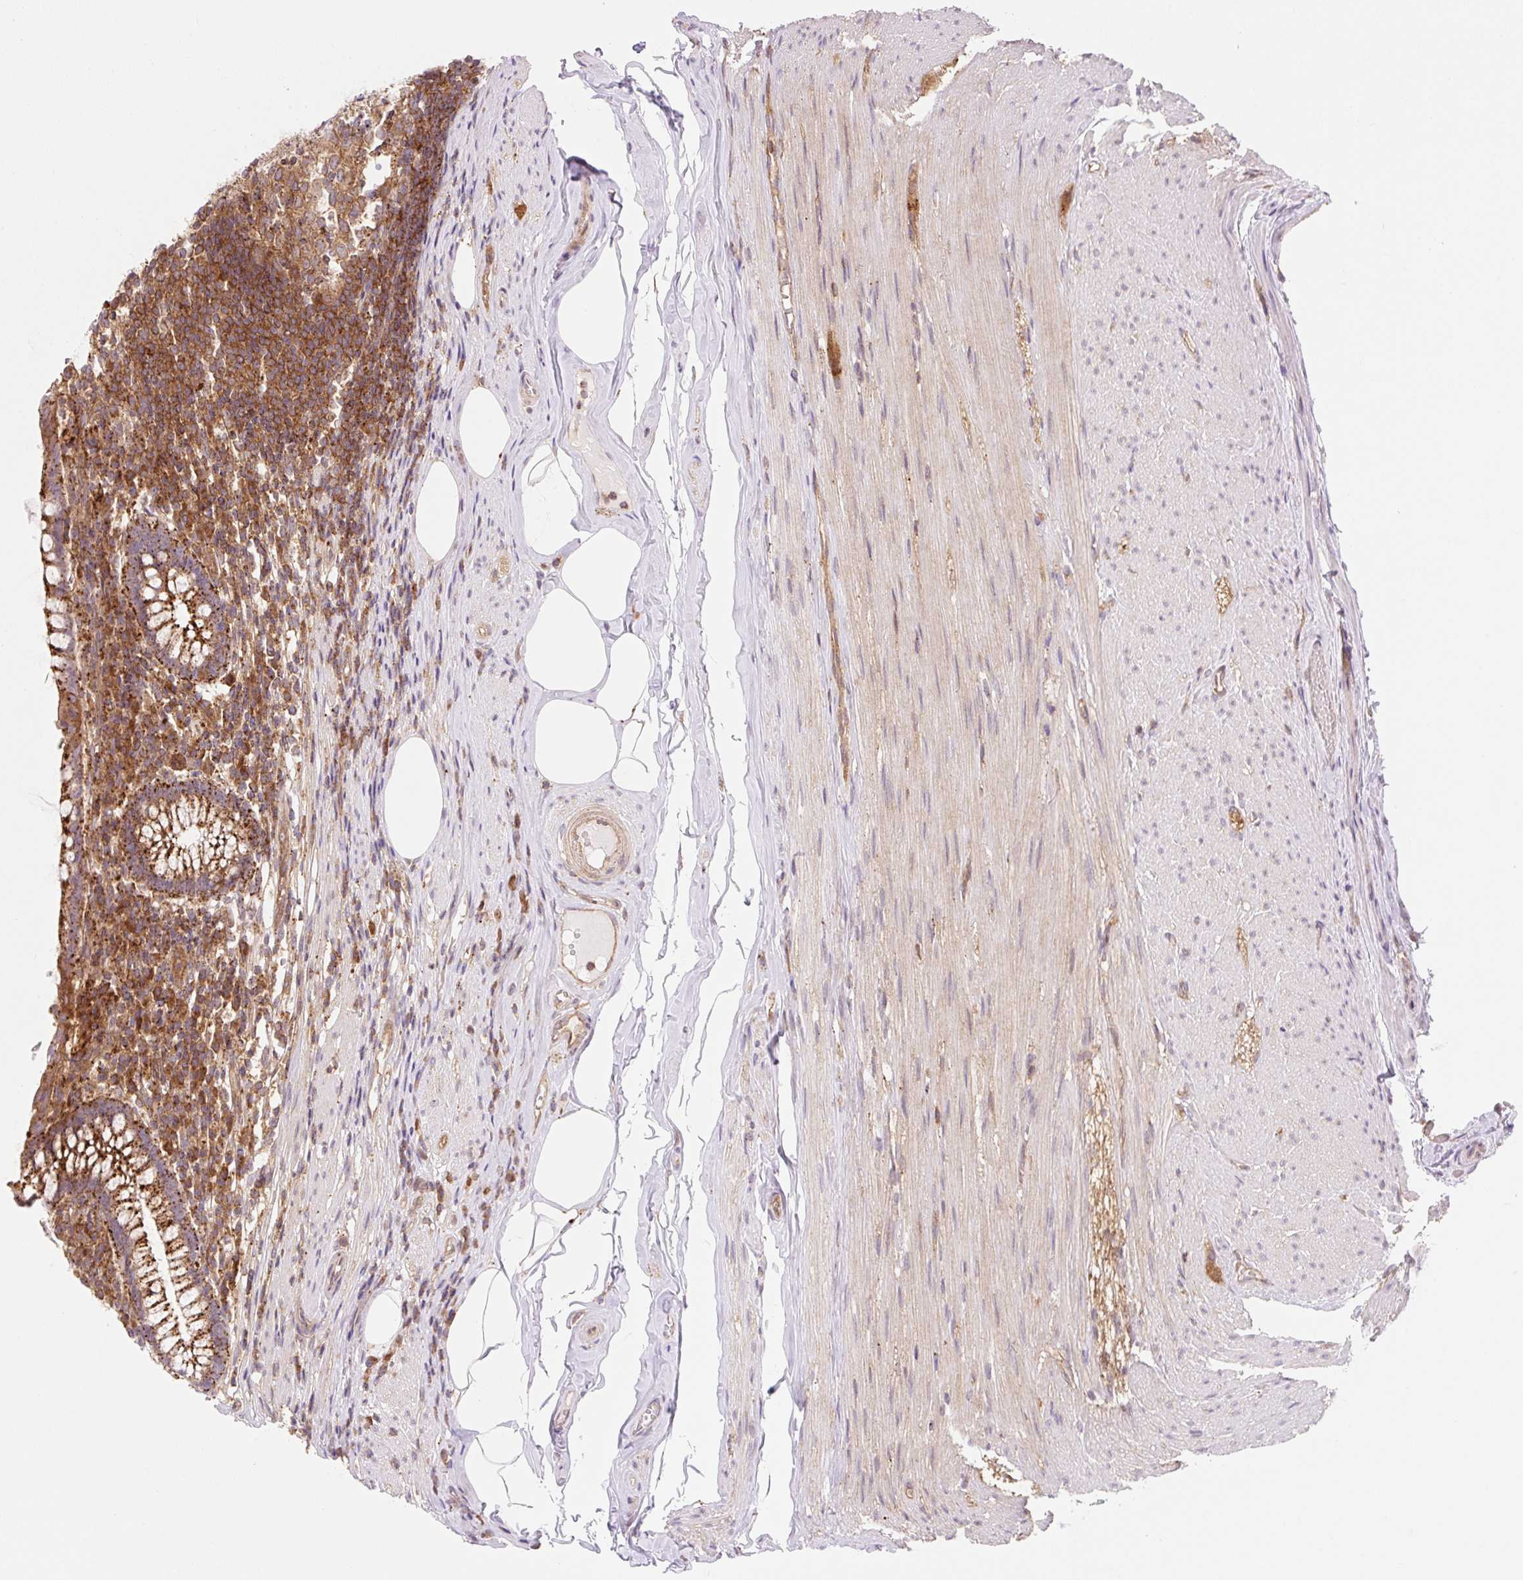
{"staining": {"intensity": "strong", "quantity": ">75%", "location": "cytoplasmic/membranous"}, "tissue": "appendix", "cell_type": "Glandular cells", "image_type": "normal", "snomed": [{"axis": "morphology", "description": "Normal tissue, NOS"}, {"axis": "topography", "description": "Appendix"}], "caption": "Immunohistochemical staining of unremarkable human appendix demonstrates >75% levels of strong cytoplasmic/membranous protein expression in approximately >75% of glandular cells. The staining was performed using DAB (3,3'-diaminobenzidine) to visualize the protein expression in brown, while the nuclei were stained in blue with hematoxylin (Magnification: 20x).", "gene": "VPS4A", "patient": {"sex": "female", "age": 56}}